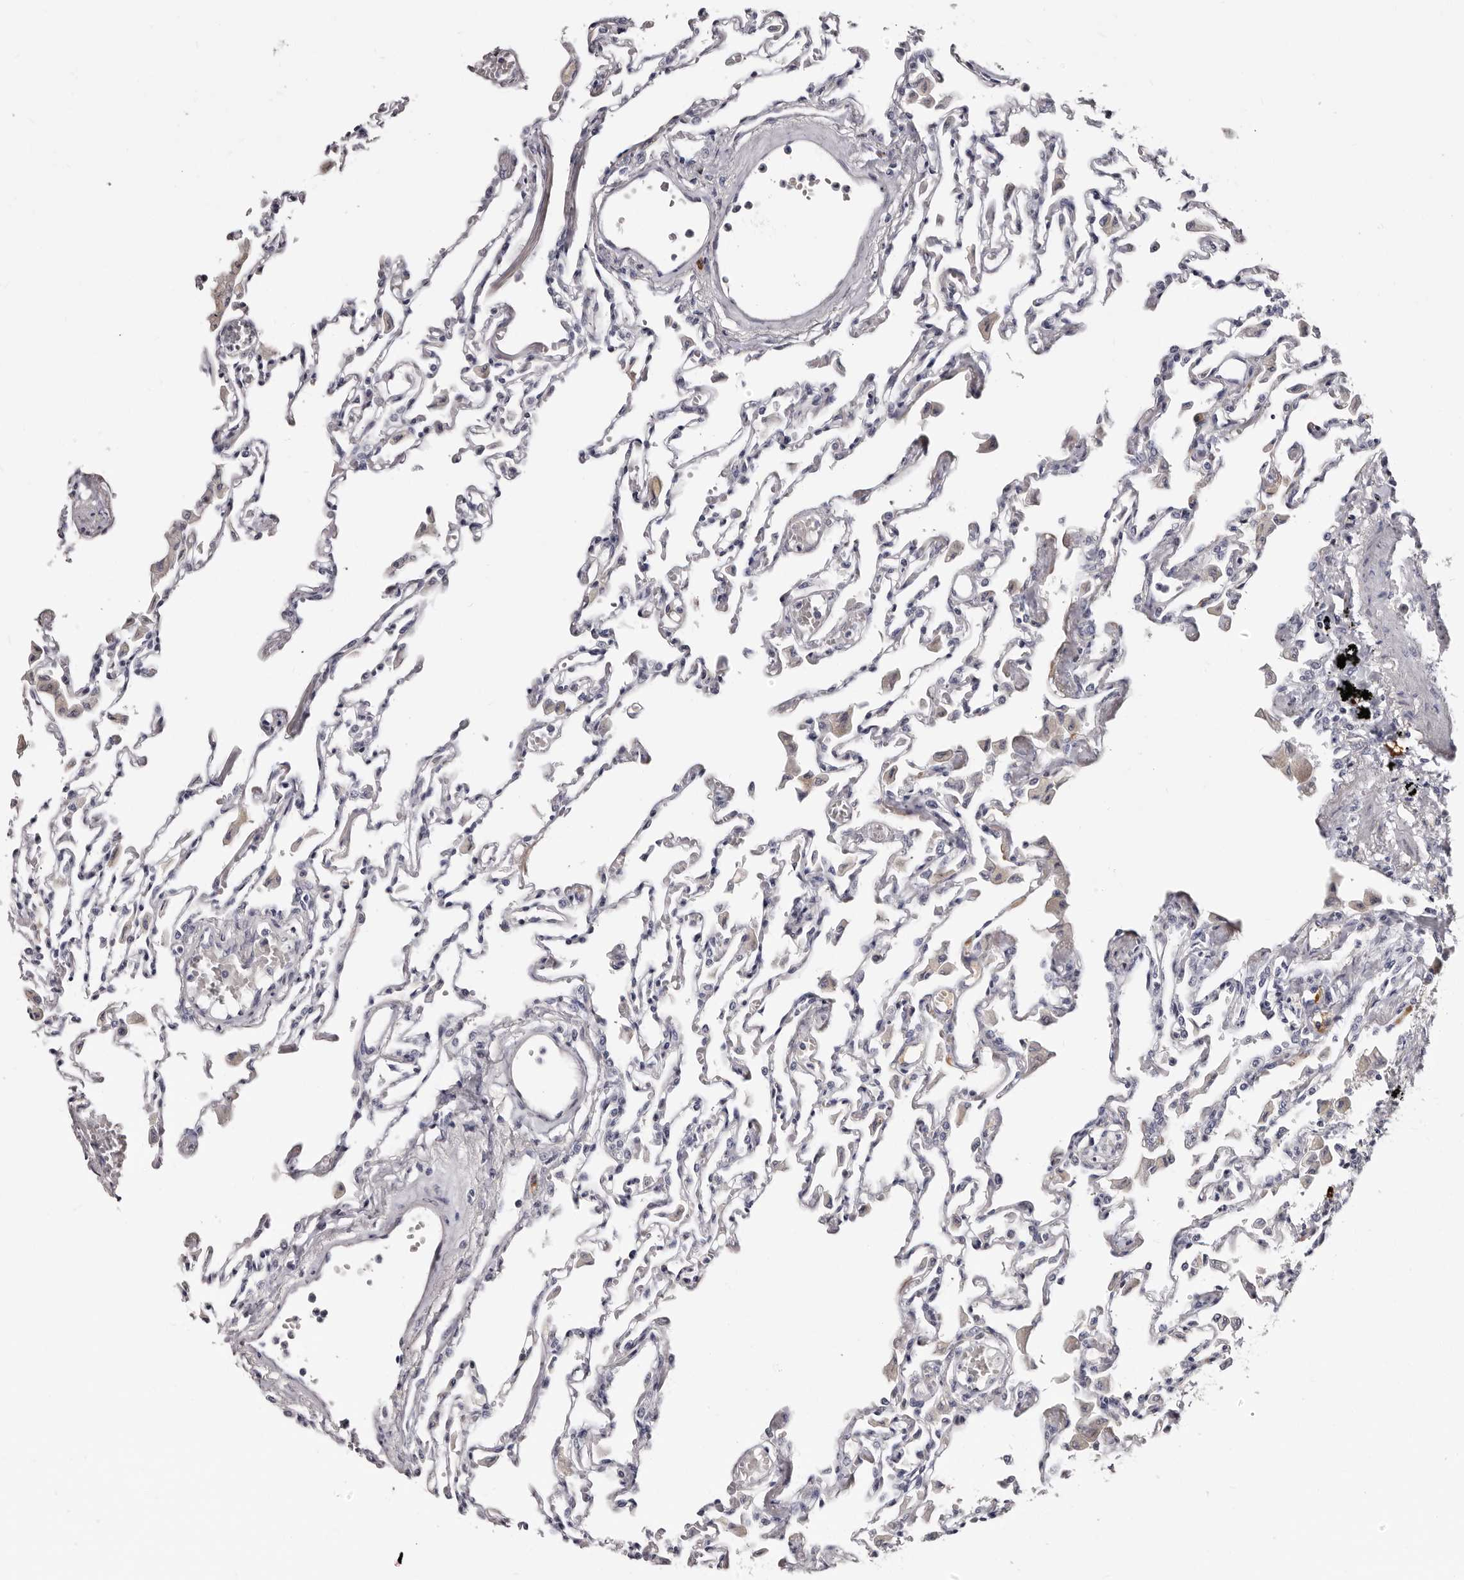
{"staining": {"intensity": "negative", "quantity": "none", "location": "none"}, "tissue": "lung", "cell_type": "Alveolar cells", "image_type": "normal", "snomed": [{"axis": "morphology", "description": "Normal tissue, NOS"}, {"axis": "topography", "description": "Bronchus"}, {"axis": "topography", "description": "Lung"}], "caption": "Immunohistochemistry (IHC) histopathology image of unremarkable lung: lung stained with DAB displays no significant protein expression in alveolar cells.", "gene": "TBC1D22B", "patient": {"sex": "female", "age": 49}}